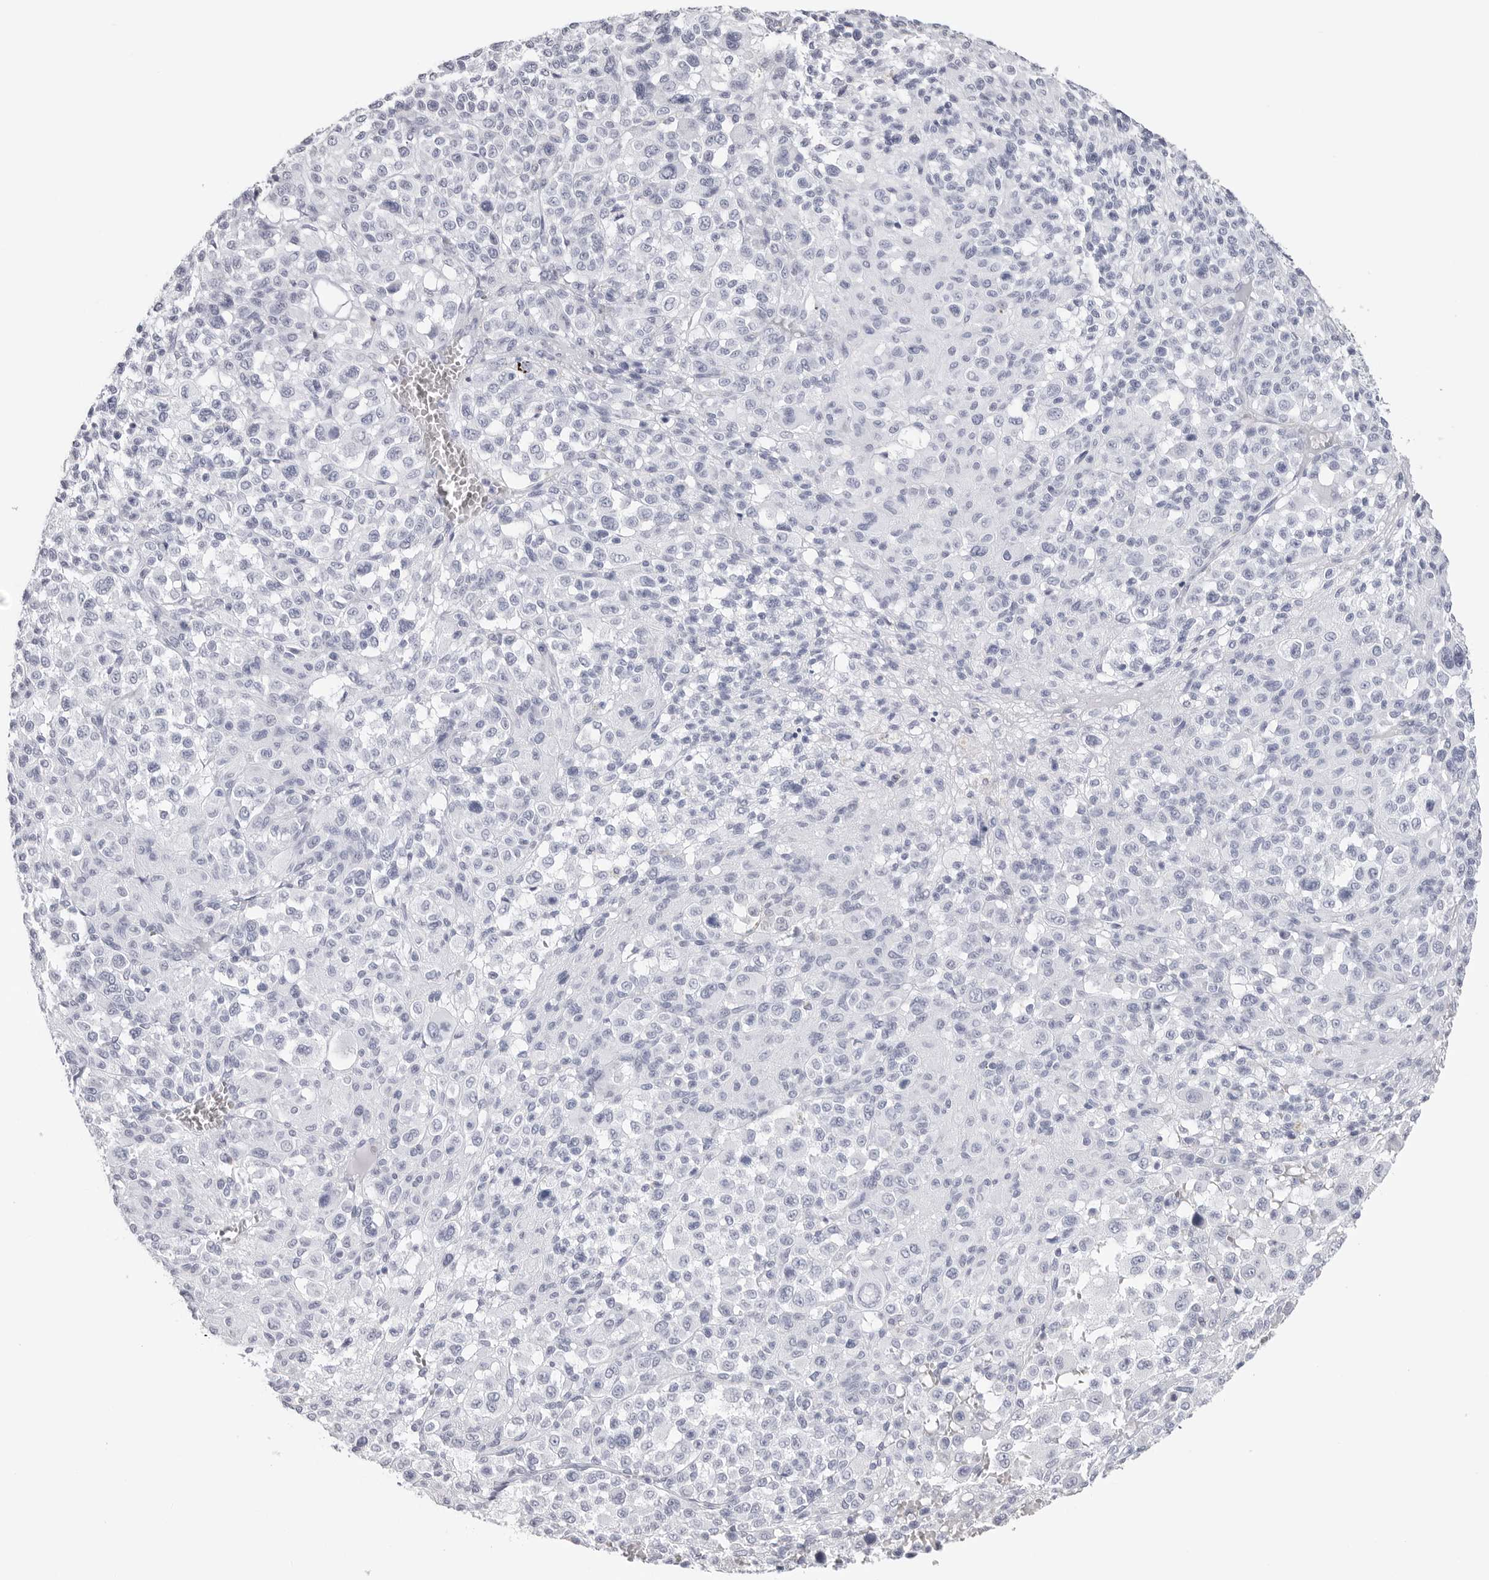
{"staining": {"intensity": "negative", "quantity": "none", "location": "none"}, "tissue": "melanoma", "cell_type": "Tumor cells", "image_type": "cancer", "snomed": [{"axis": "morphology", "description": "Malignant melanoma, Metastatic site"}, {"axis": "topography", "description": "Skin"}], "caption": "Tumor cells are negative for brown protein staining in malignant melanoma (metastatic site).", "gene": "CST2", "patient": {"sex": "female", "age": 74}}